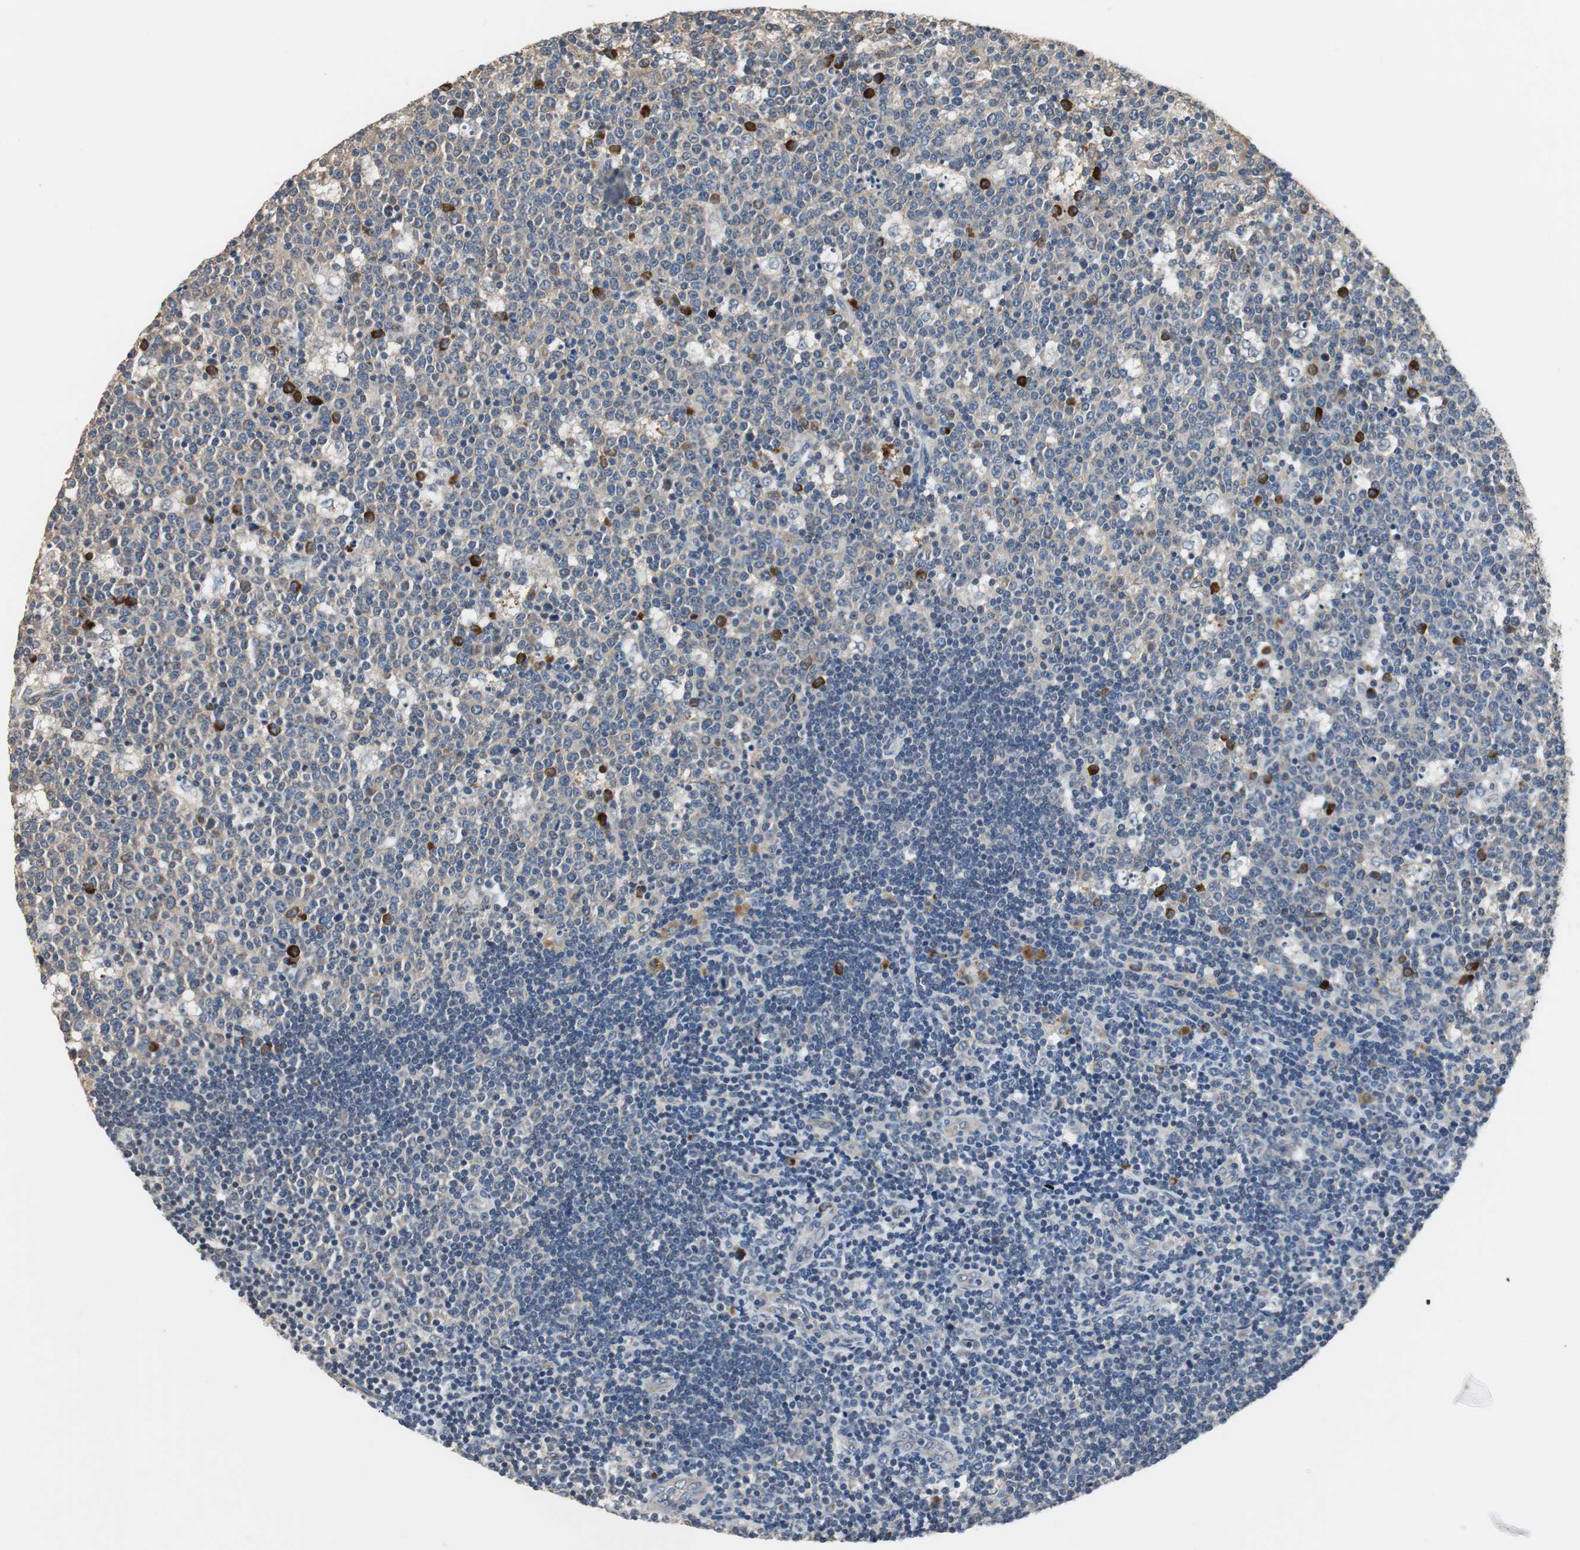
{"staining": {"intensity": "strong", "quantity": "<25%", "location": "cytoplasmic/membranous"}, "tissue": "lymph node", "cell_type": "Germinal center cells", "image_type": "normal", "snomed": [{"axis": "morphology", "description": "Normal tissue, NOS"}, {"axis": "topography", "description": "Lymph node"}, {"axis": "topography", "description": "Salivary gland"}], "caption": "Protein expression analysis of unremarkable lymph node shows strong cytoplasmic/membranous staining in about <25% of germinal center cells.", "gene": "MTIF2", "patient": {"sex": "male", "age": 8}}